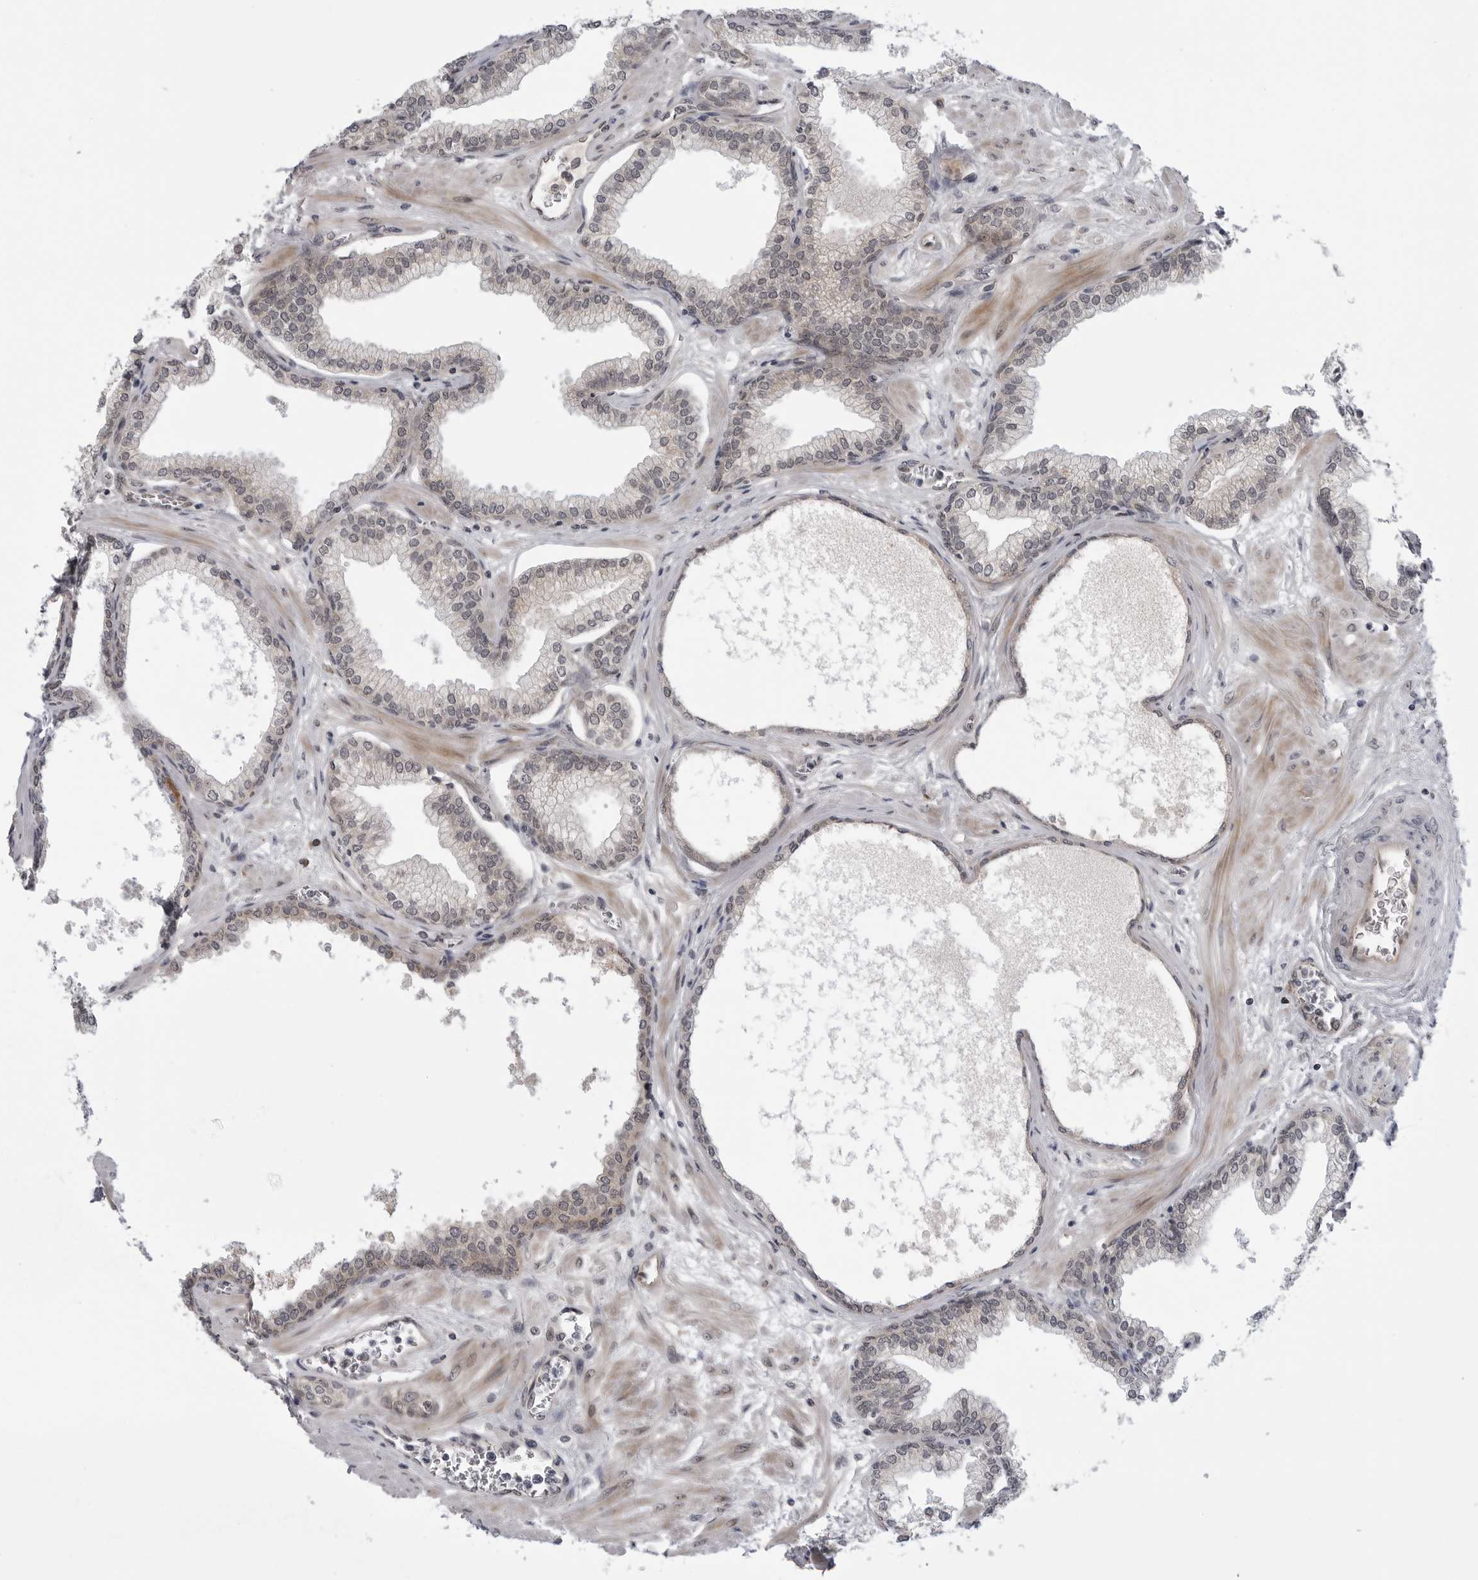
{"staining": {"intensity": "weak", "quantity": ">75%", "location": "cytoplasmic/membranous,nuclear"}, "tissue": "prostate", "cell_type": "Glandular cells", "image_type": "normal", "snomed": [{"axis": "morphology", "description": "Normal tissue, NOS"}, {"axis": "morphology", "description": "Urothelial carcinoma, Low grade"}, {"axis": "topography", "description": "Urinary bladder"}, {"axis": "topography", "description": "Prostate"}], "caption": "There is low levels of weak cytoplasmic/membranous,nuclear staining in glandular cells of unremarkable prostate, as demonstrated by immunohistochemical staining (brown color).", "gene": "LRRC45", "patient": {"sex": "male", "age": 60}}